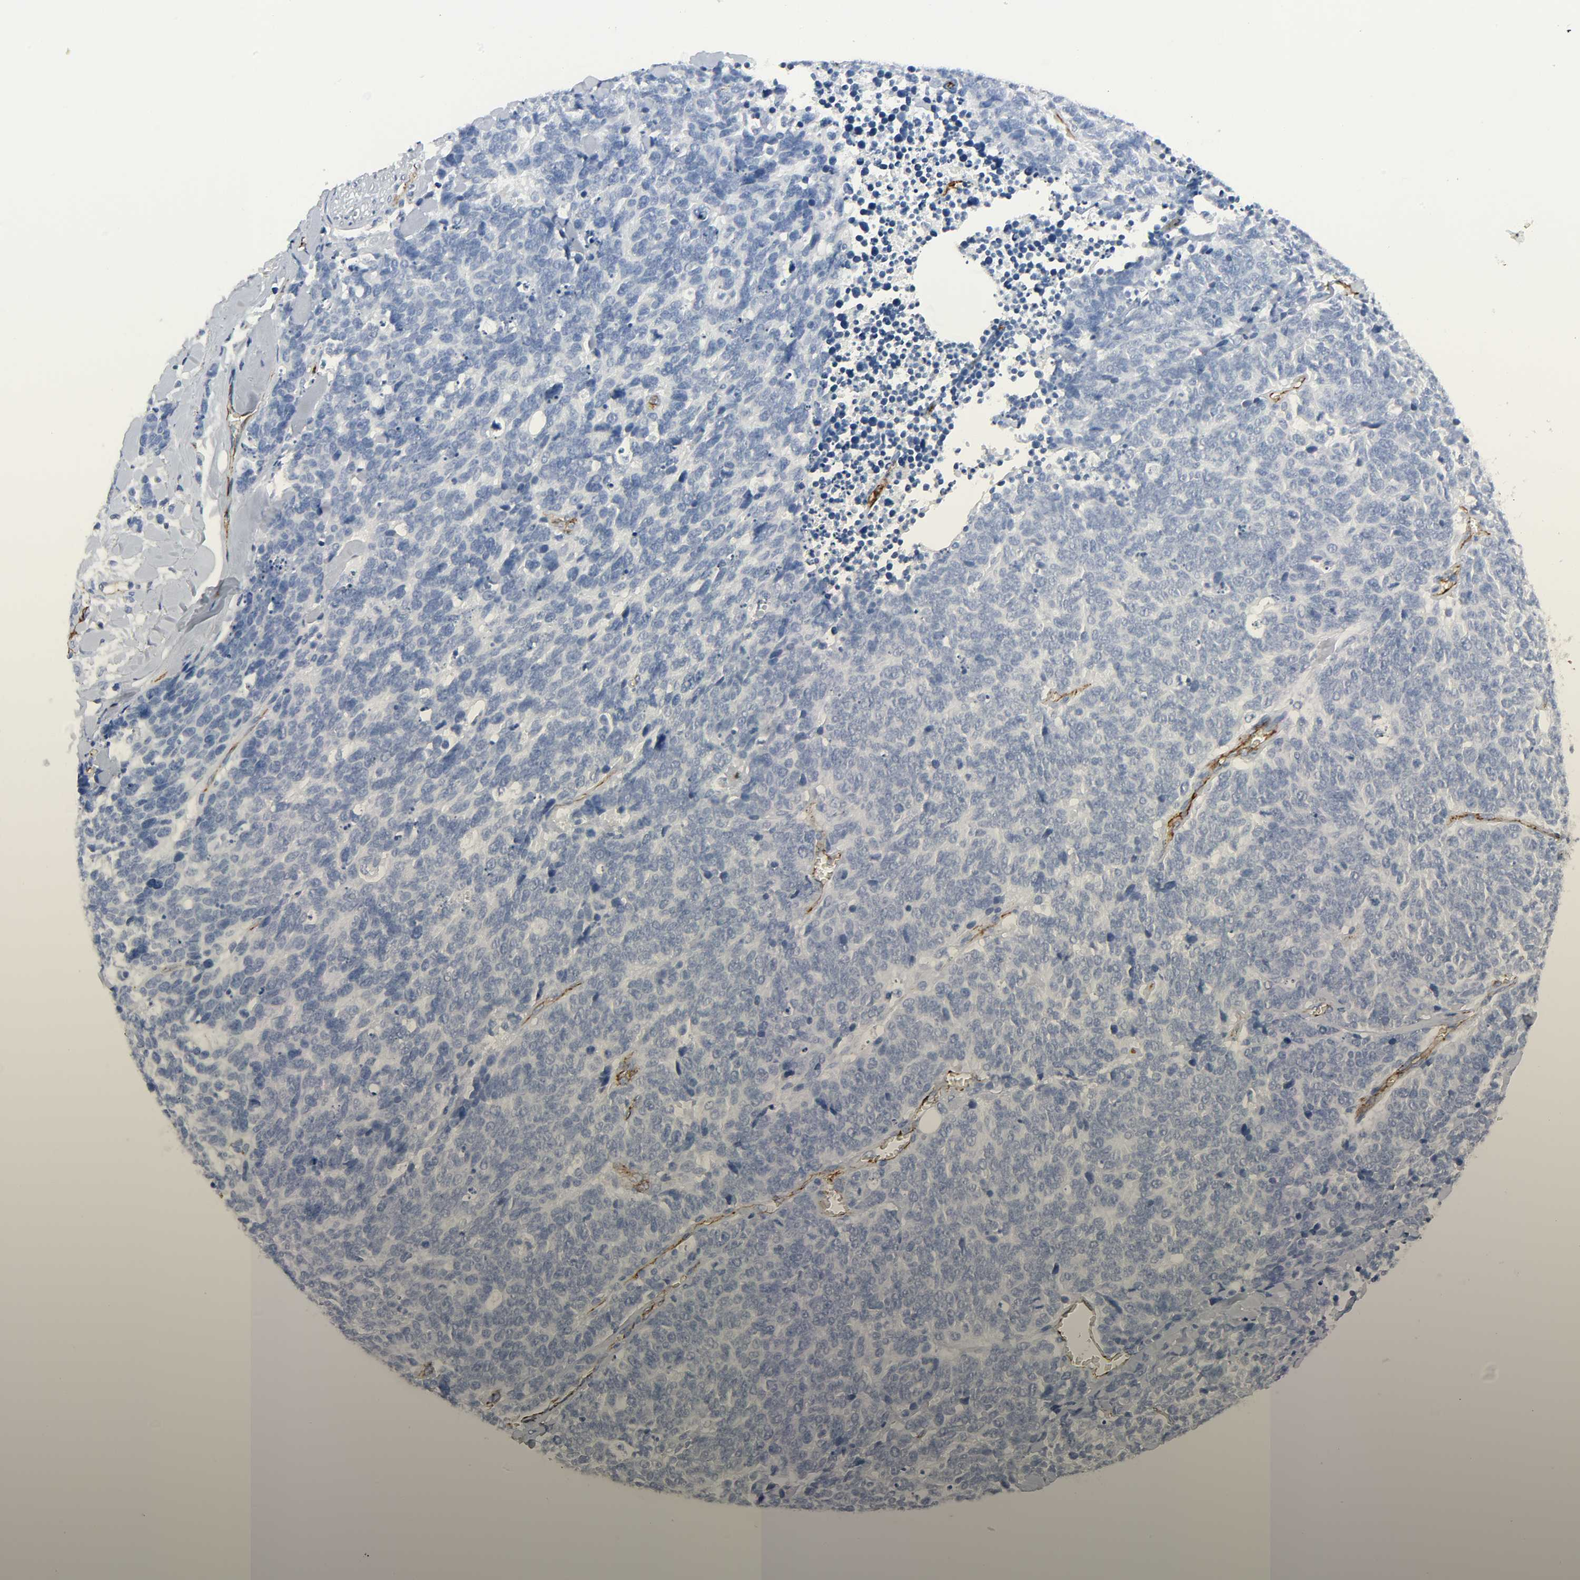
{"staining": {"intensity": "negative", "quantity": "none", "location": "none"}, "tissue": "lung cancer", "cell_type": "Tumor cells", "image_type": "cancer", "snomed": [{"axis": "morphology", "description": "Neoplasm, malignant, NOS"}, {"axis": "topography", "description": "Lung"}], "caption": "An image of neoplasm (malignant) (lung) stained for a protein exhibits no brown staining in tumor cells.", "gene": "PECAM1", "patient": {"sex": "female", "age": 58}}